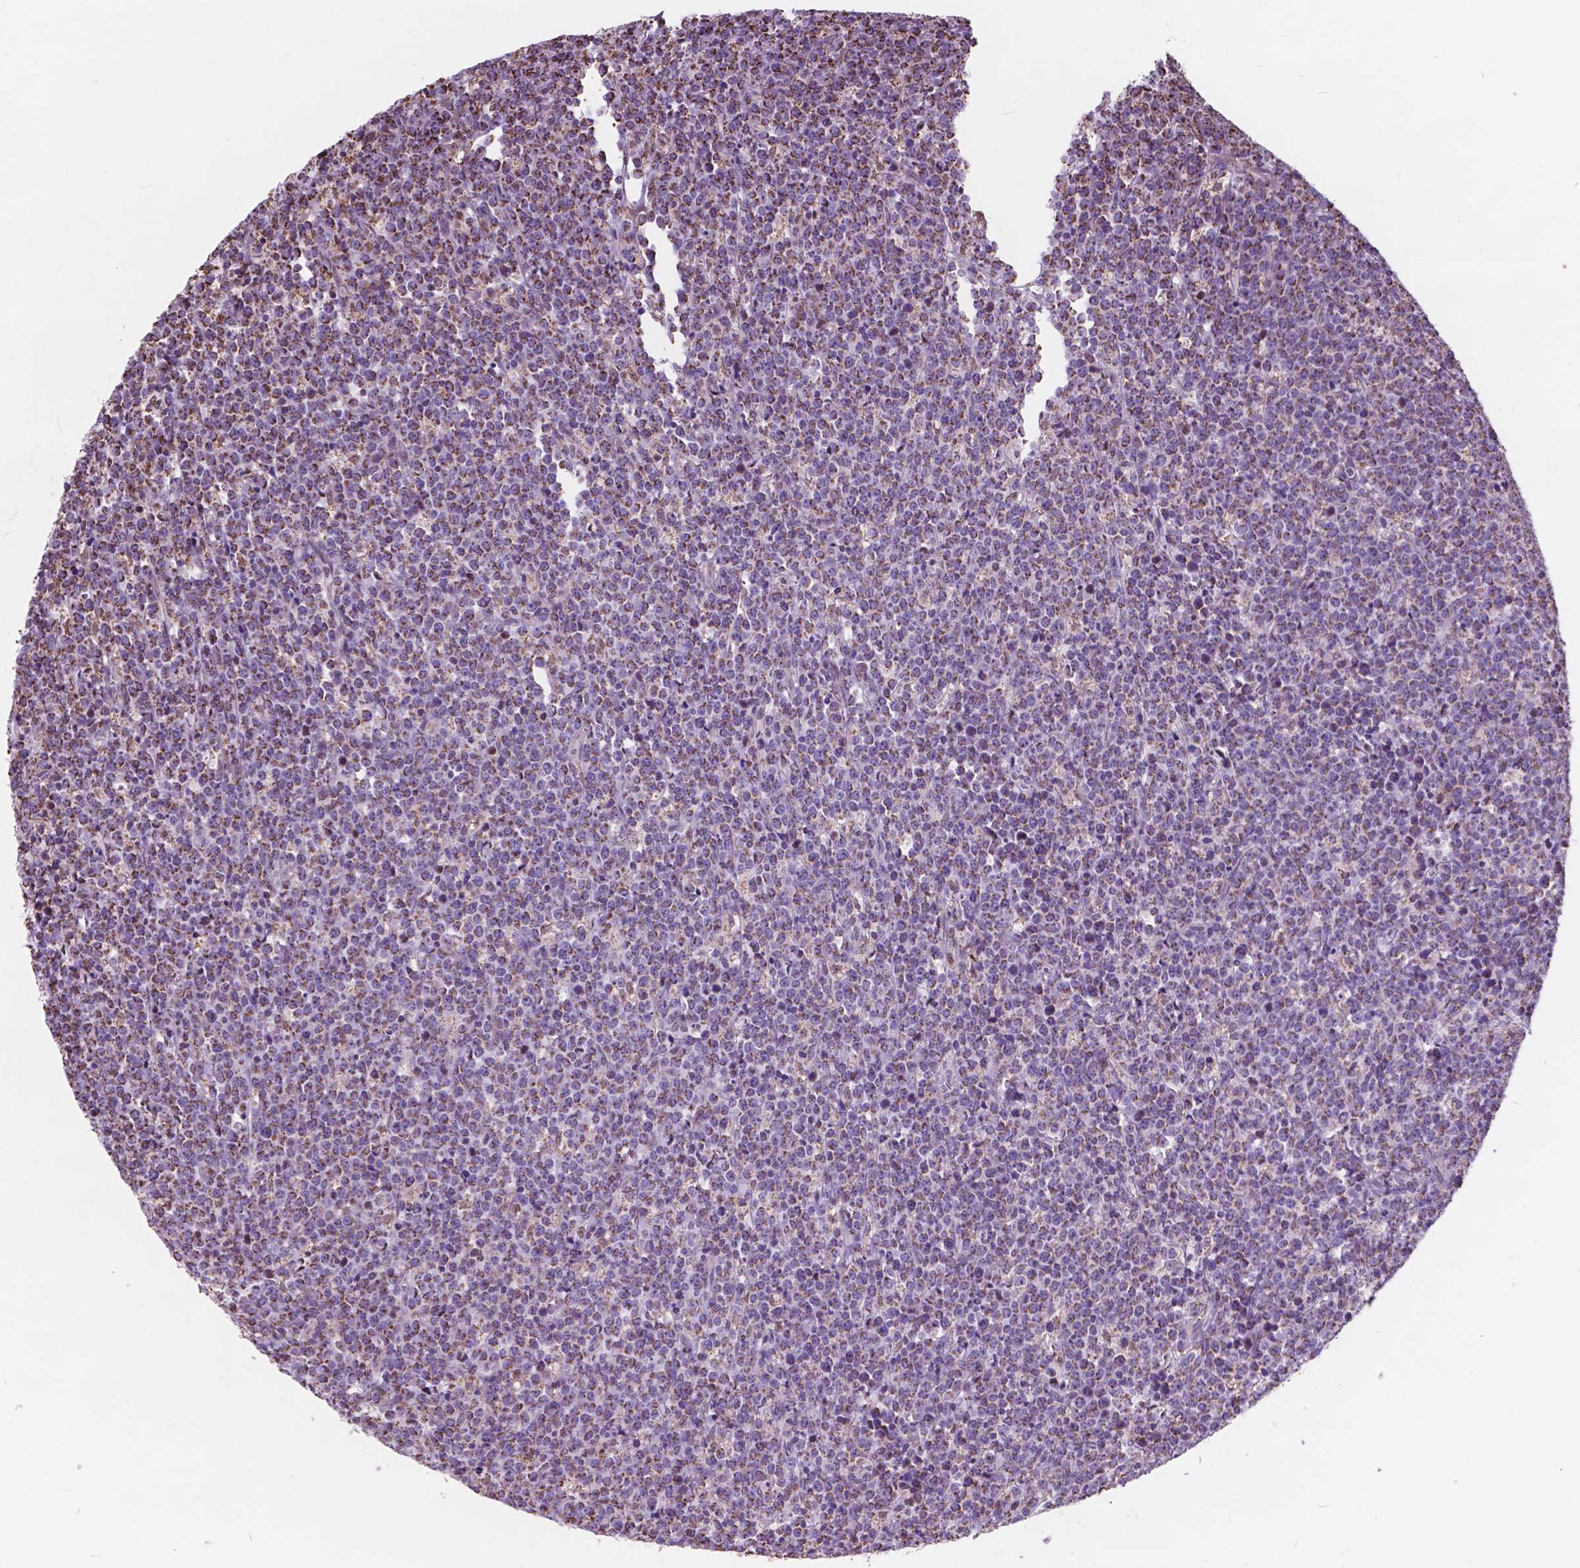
{"staining": {"intensity": "weak", "quantity": "25%-75%", "location": "cytoplasmic/membranous"}, "tissue": "lymphoma", "cell_type": "Tumor cells", "image_type": "cancer", "snomed": [{"axis": "morphology", "description": "Malignant lymphoma, non-Hodgkin's type, High grade"}, {"axis": "topography", "description": "Small intestine"}], "caption": "Protein staining reveals weak cytoplasmic/membranous expression in approximately 25%-75% of tumor cells in lymphoma.", "gene": "SCOC", "patient": {"sex": "female", "age": 56}}